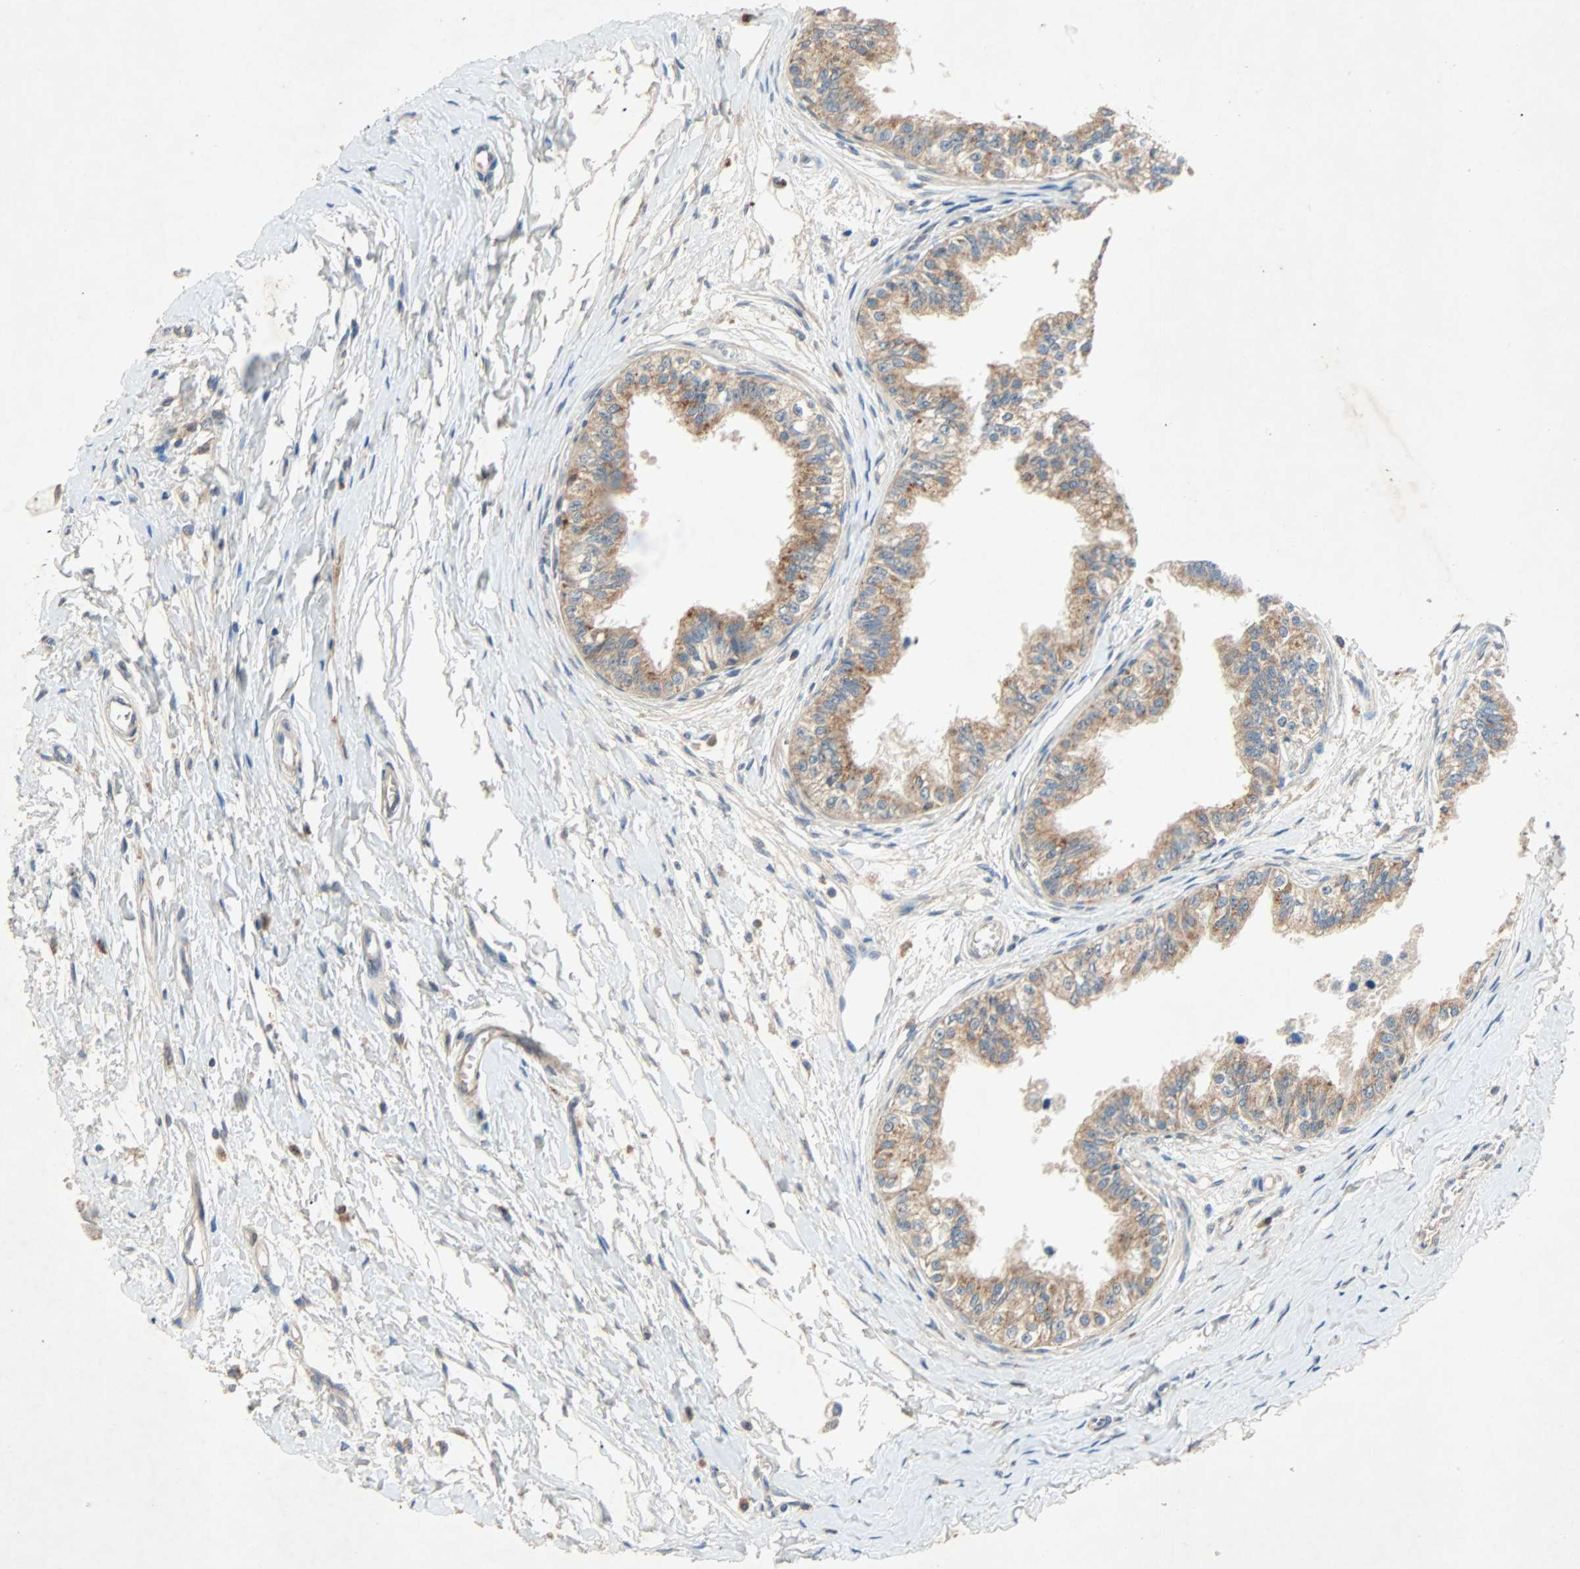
{"staining": {"intensity": "moderate", "quantity": ">75%", "location": "cytoplasmic/membranous"}, "tissue": "epididymis", "cell_type": "Glandular cells", "image_type": "normal", "snomed": [{"axis": "morphology", "description": "Normal tissue, NOS"}, {"axis": "morphology", "description": "Adenocarcinoma, metastatic, NOS"}, {"axis": "topography", "description": "Testis"}, {"axis": "topography", "description": "Epididymis"}], "caption": "Immunohistochemistry histopathology image of benign epididymis stained for a protein (brown), which displays medium levels of moderate cytoplasmic/membranous expression in approximately >75% of glandular cells.", "gene": "XYLT1", "patient": {"sex": "male", "age": 26}}